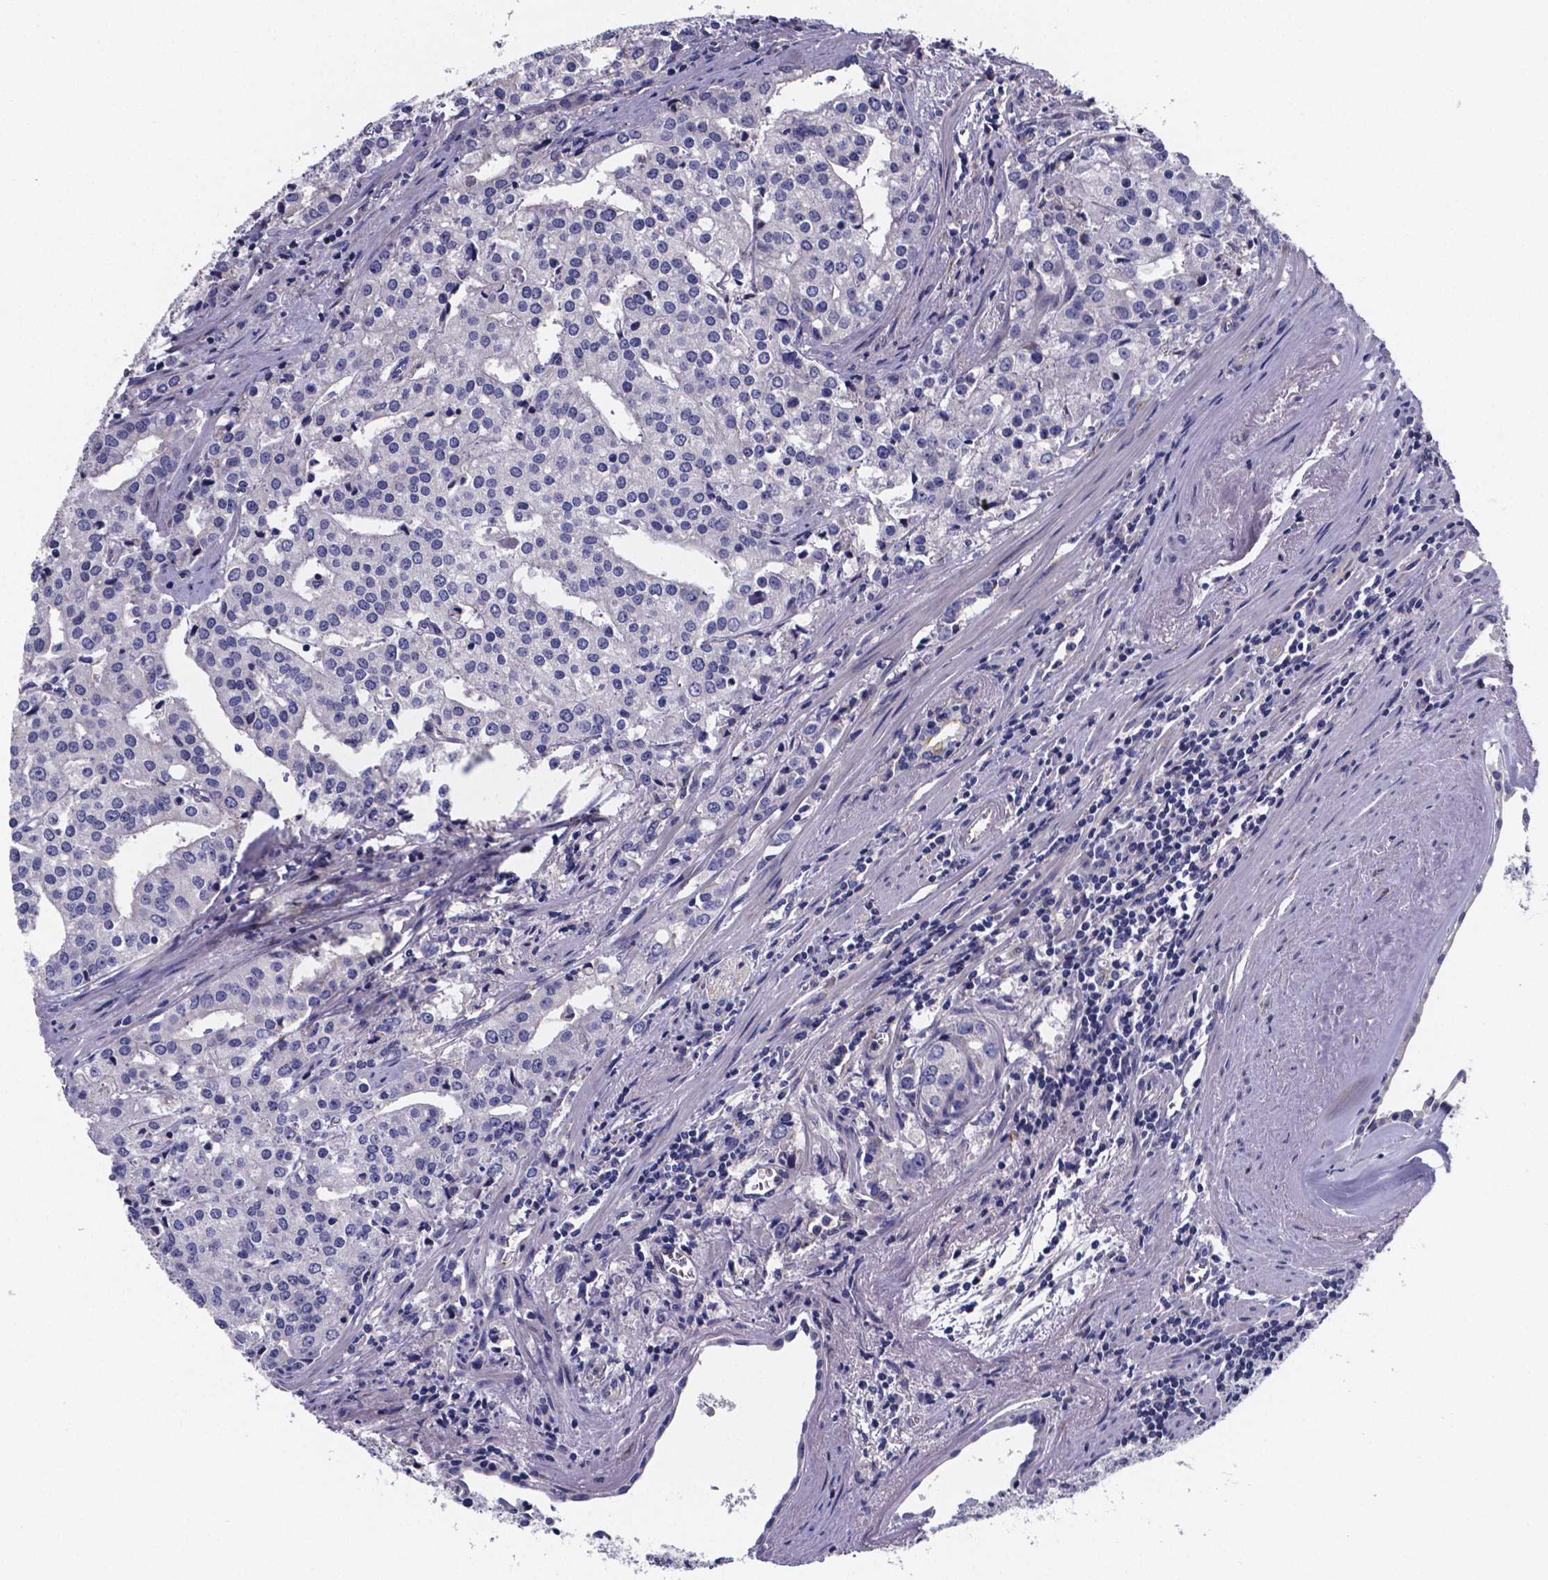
{"staining": {"intensity": "negative", "quantity": "none", "location": "none"}, "tissue": "prostate cancer", "cell_type": "Tumor cells", "image_type": "cancer", "snomed": [{"axis": "morphology", "description": "Adenocarcinoma, High grade"}, {"axis": "topography", "description": "Prostate"}], "caption": "IHC of human prostate cancer (adenocarcinoma (high-grade)) reveals no expression in tumor cells.", "gene": "SFRP4", "patient": {"sex": "male", "age": 68}}